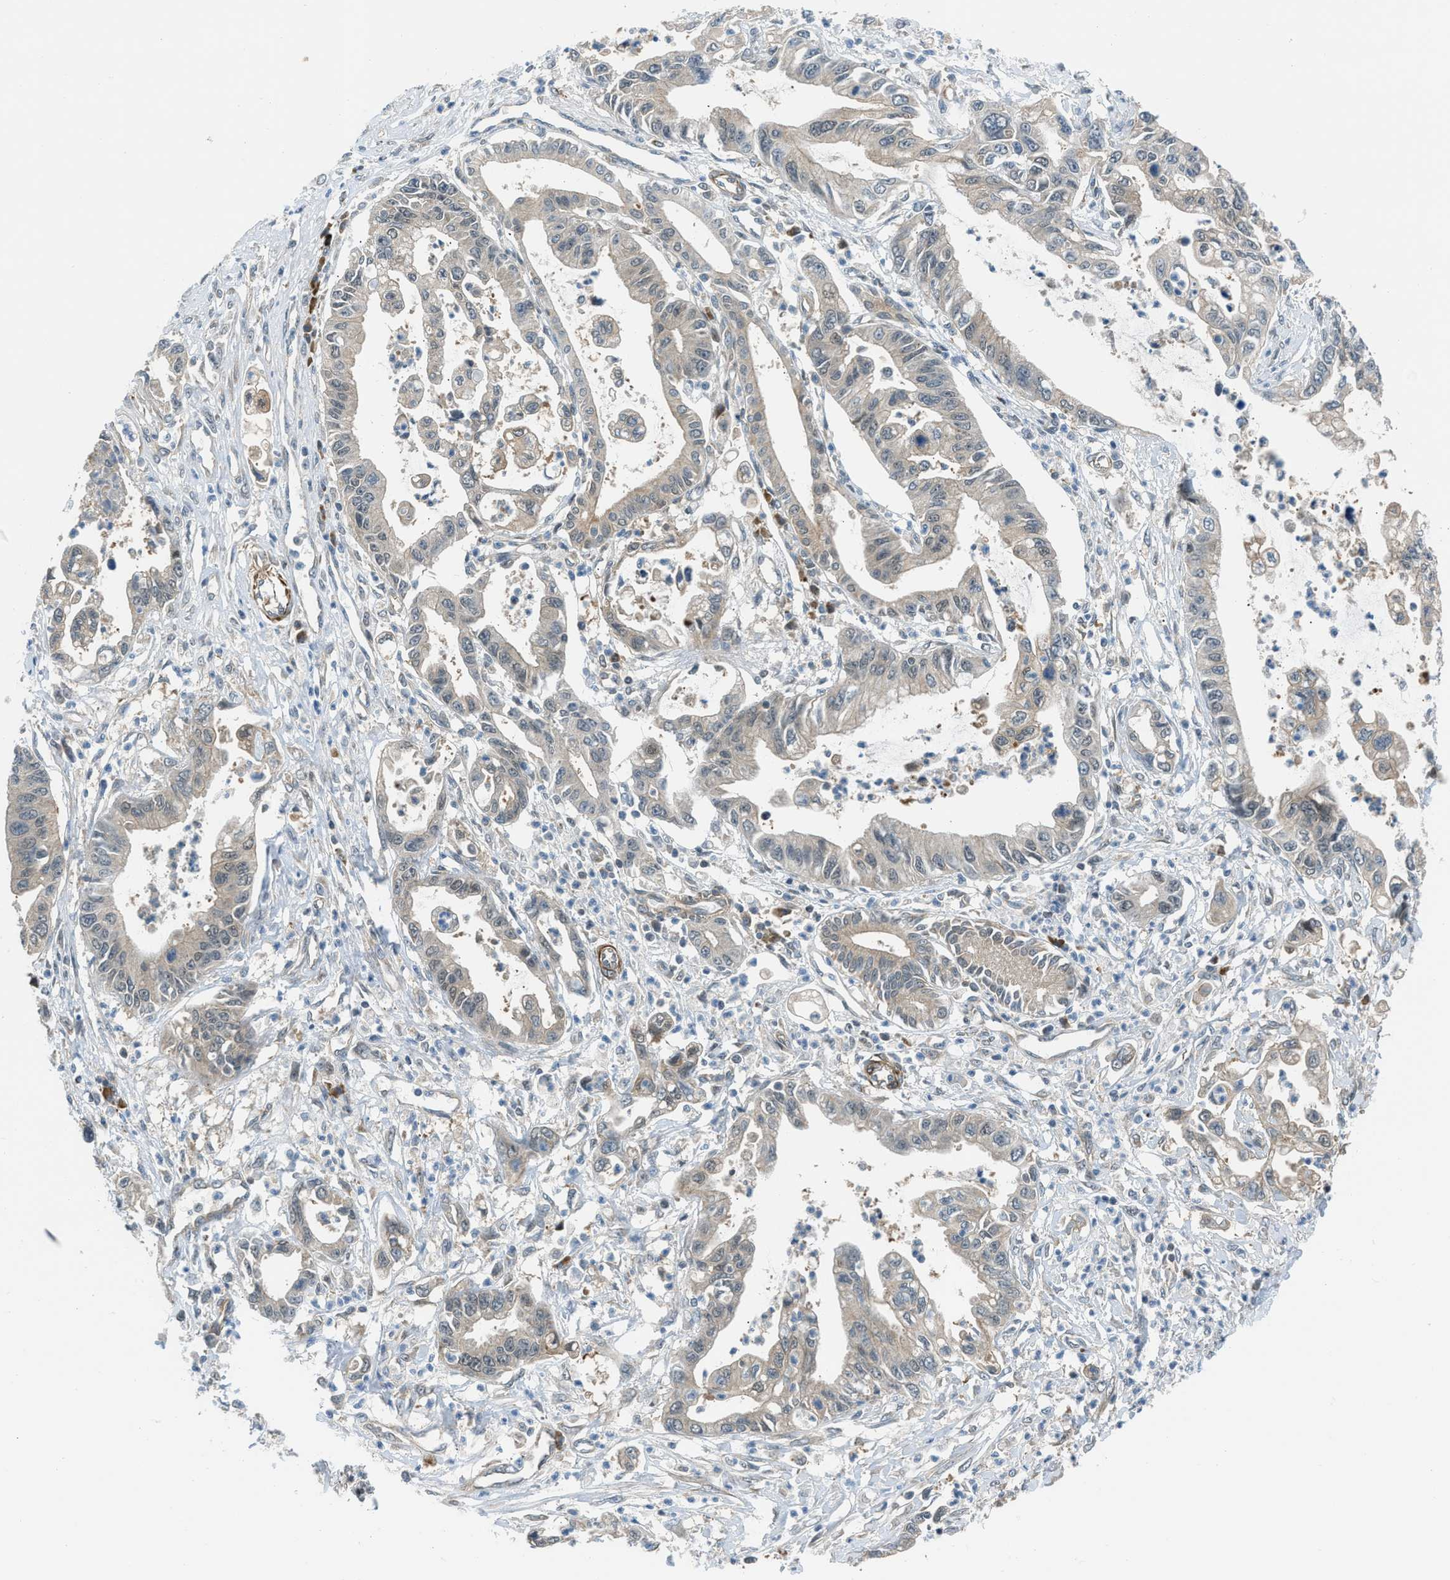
{"staining": {"intensity": "weak", "quantity": "<25%", "location": "cytoplasmic/membranous"}, "tissue": "pancreatic cancer", "cell_type": "Tumor cells", "image_type": "cancer", "snomed": [{"axis": "morphology", "description": "Adenocarcinoma, NOS"}, {"axis": "topography", "description": "Pancreas"}], "caption": "This image is of adenocarcinoma (pancreatic) stained with IHC to label a protein in brown with the nuclei are counter-stained blue. There is no expression in tumor cells.", "gene": "SESN2", "patient": {"sex": "male", "age": 56}}